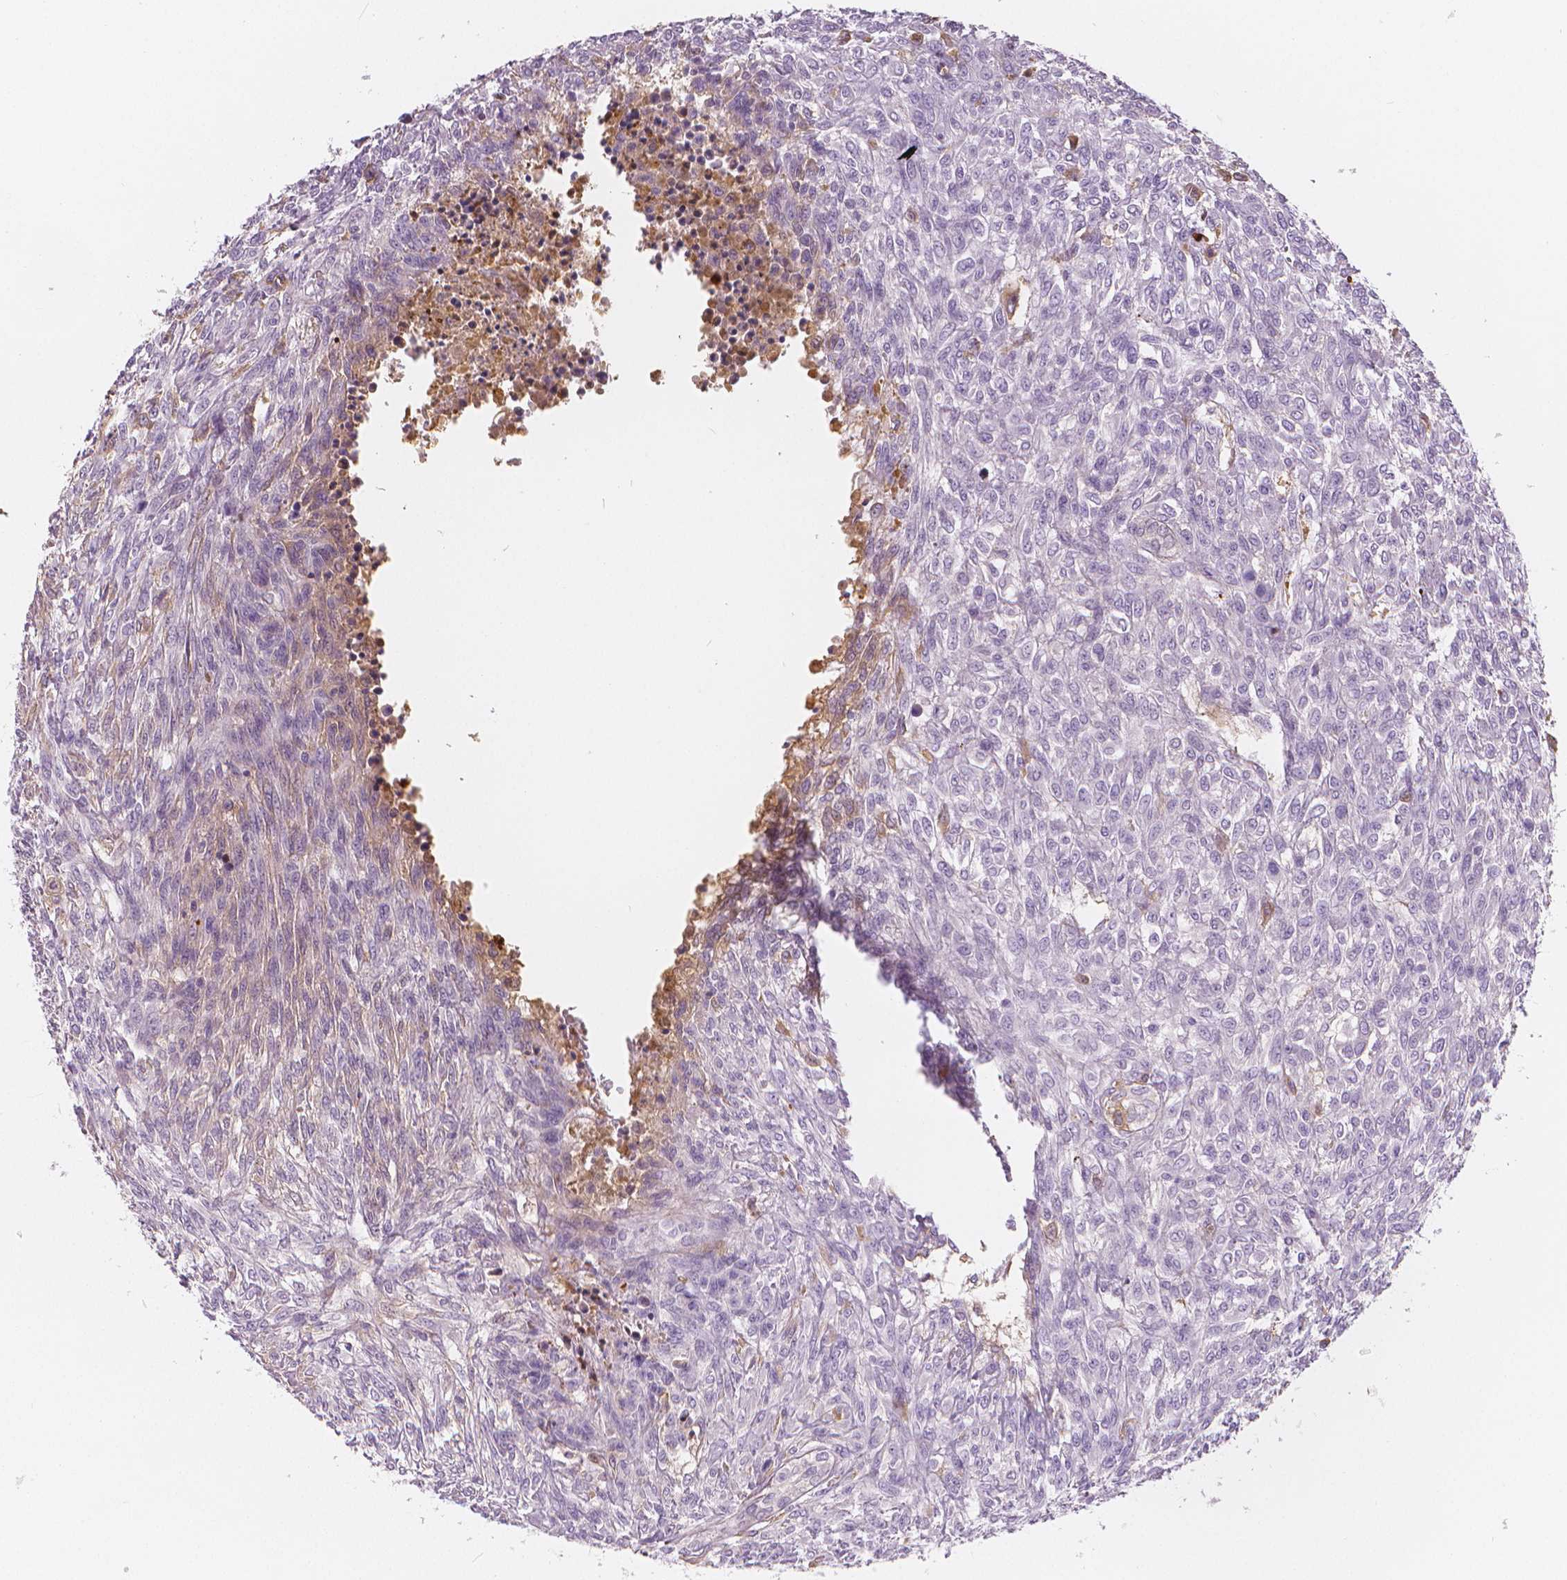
{"staining": {"intensity": "negative", "quantity": "none", "location": "none"}, "tissue": "renal cancer", "cell_type": "Tumor cells", "image_type": "cancer", "snomed": [{"axis": "morphology", "description": "Adenocarcinoma, NOS"}, {"axis": "topography", "description": "Kidney"}], "caption": "This histopathology image is of adenocarcinoma (renal) stained with immunohistochemistry to label a protein in brown with the nuclei are counter-stained blue. There is no staining in tumor cells.", "gene": "APOA4", "patient": {"sex": "male", "age": 58}}